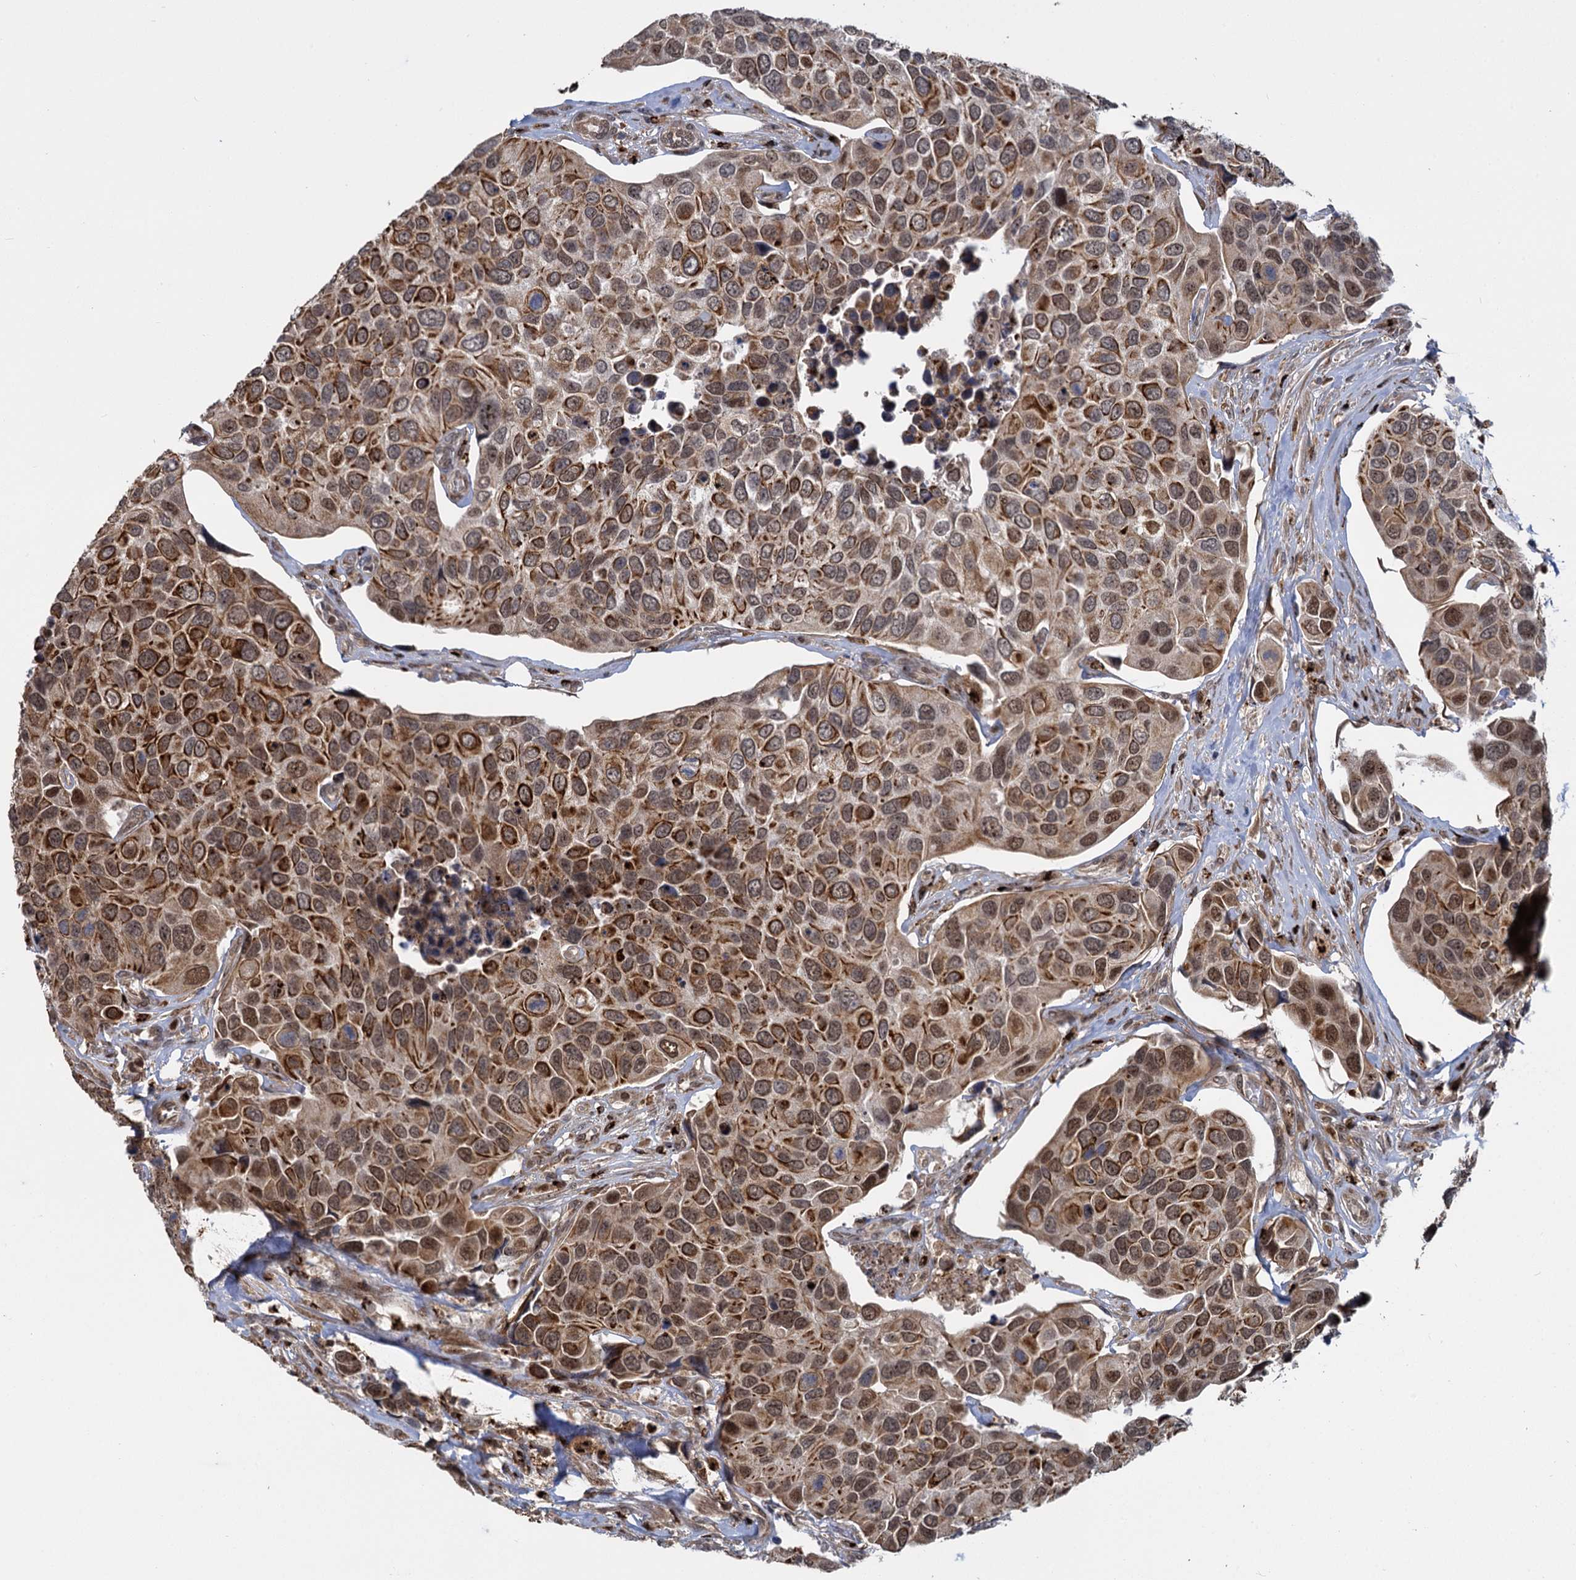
{"staining": {"intensity": "moderate", "quantity": ">75%", "location": "cytoplasmic/membranous,nuclear"}, "tissue": "urothelial cancer", "cell_type": "Tumor cells", "image_type": "cancer", "snomed": [{"axis": "morphology", "description": "Urothelial carcinoma, High grade"}, {"axis": "topography", "description": "Urinary bladder"}], "caption": "Immunohistochemical staining of human urothelial cancer exhibits moderate cytoplasmic/membranous and nuclear protein positivity in approximately >75% of tumor cells.", "gene": "GAL3ST4", "patient": {"sex": "male", "age": 74}}